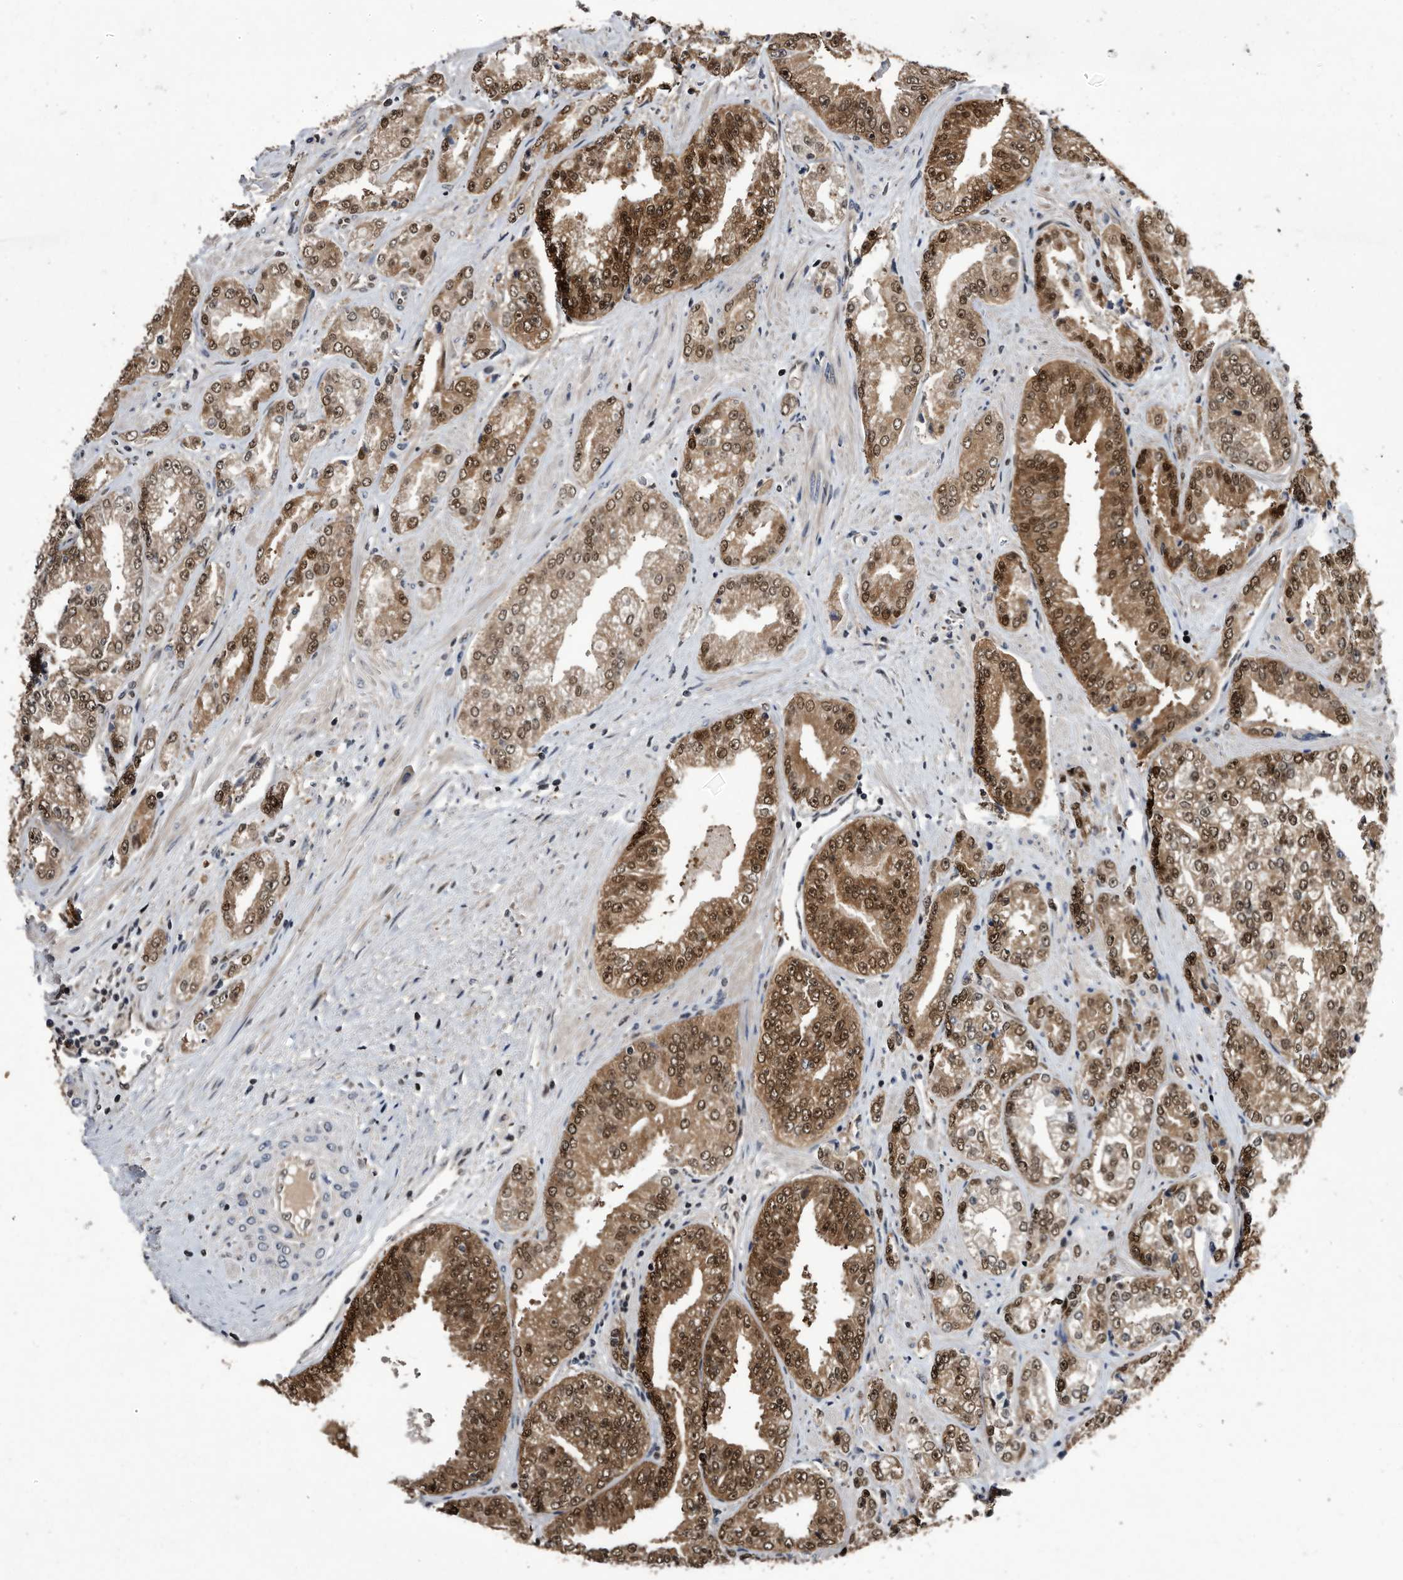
{"staining": {"intensity": "strong", "quantity": ">75%", "location": "cytoplasmic/membranous,nuclear"}, "tissue": "prostate cancer", "cell_type": "Tumor cells", "image_type": "cancer", "snomed": [{"axis": "morphology", "description": "Adenocarcinoma, High grade"}, {"axis": "topography", "description": "Prostate"}], "caption": "Protein staining shows strong cytoplasmic/membranous and nuclear expression in about >75% of tumor cells in prostate cancer (high-grade adenocarcinoma).", "gene": "RAD23B", "patient": {"sex": "male", "age": 71}}